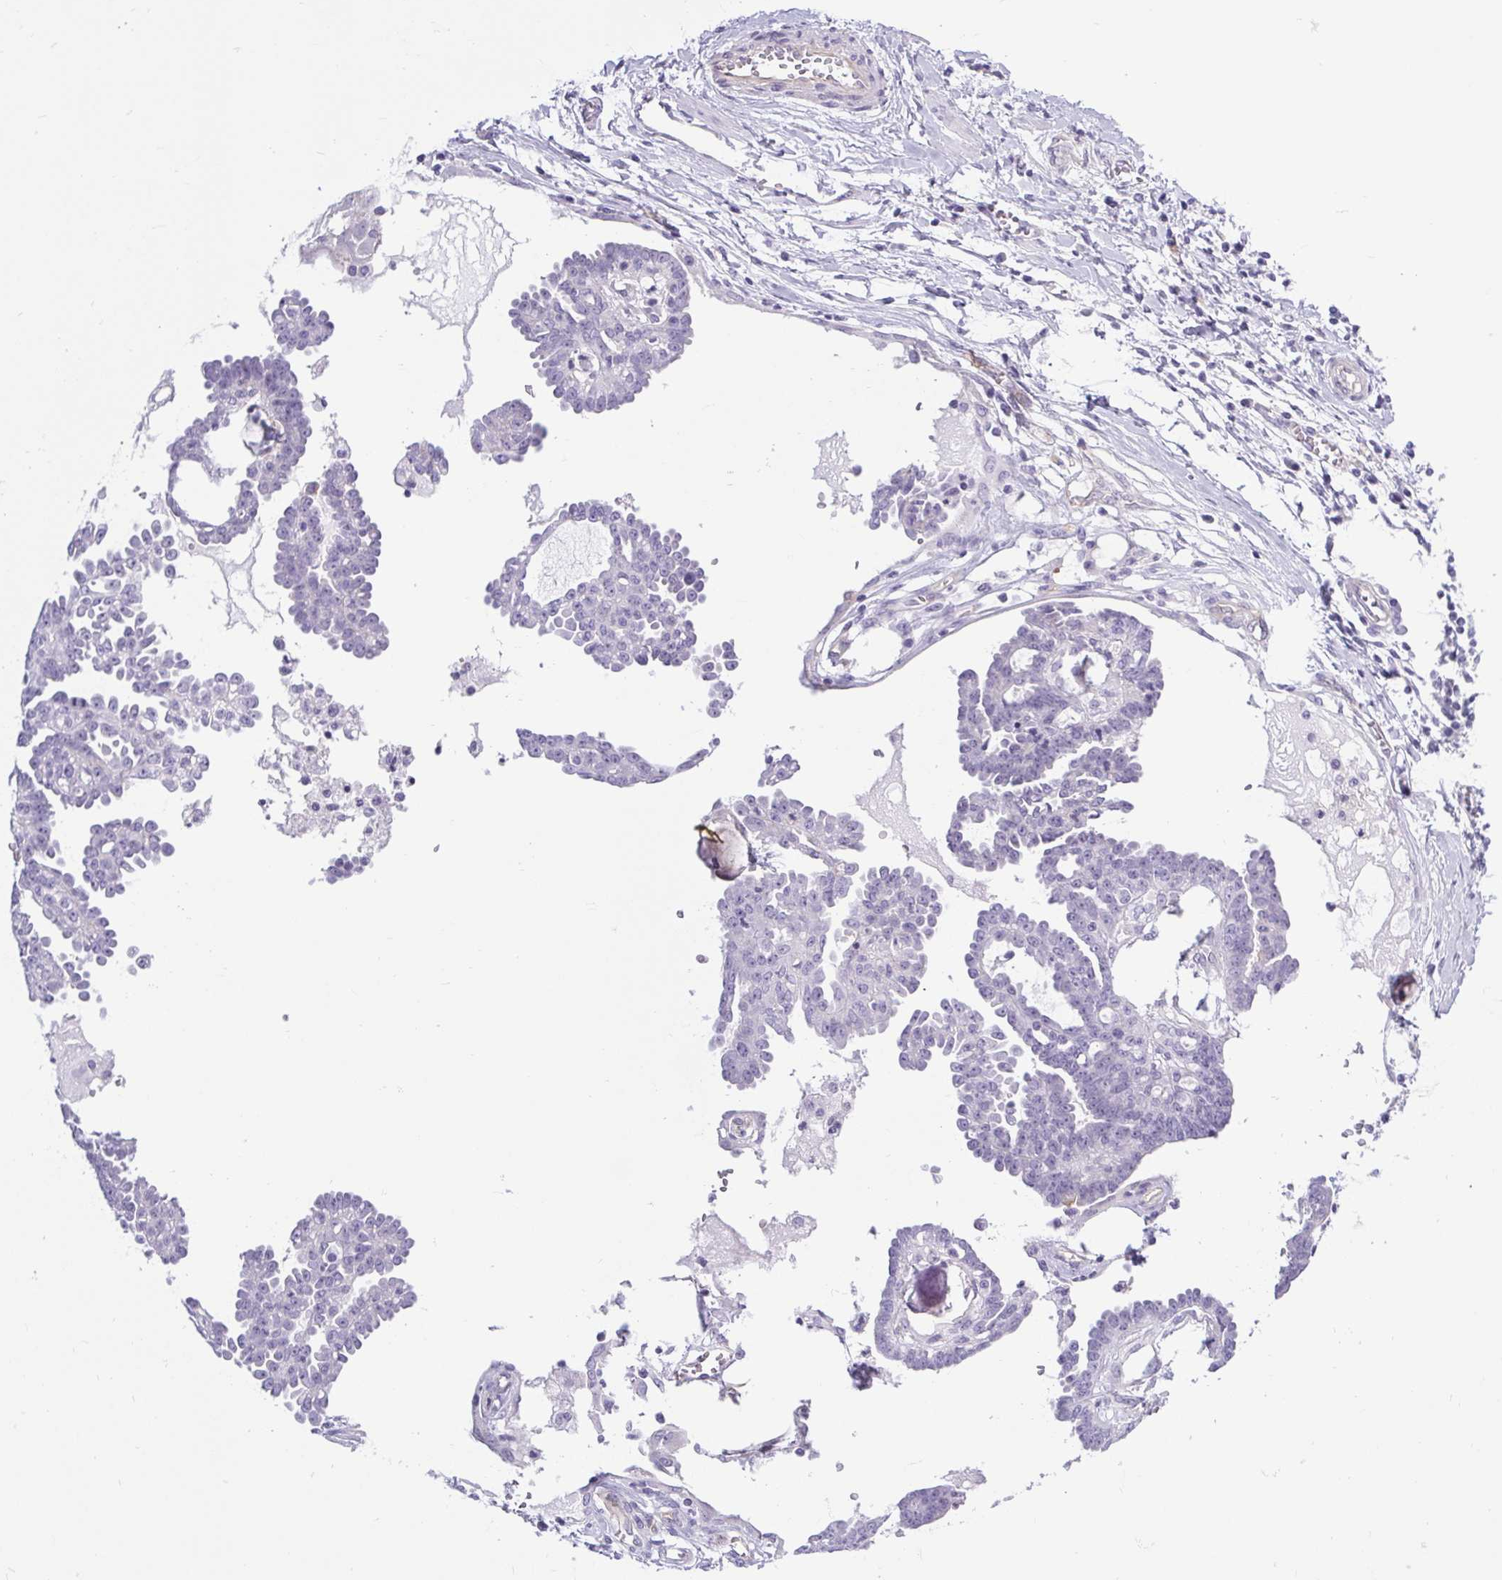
{"staining": {"intensity": "negative", "quantity": "none", "location": "none"}, "tissue": "ovarian cancer", "cell_type": "Tumor cells", "image_type": "cancer", "snomed": [{"axis": "morphology", "description": "Cystadenocarcinoma, serous, NOS"}, {"axis": "topography", "description": "Ovary"}], "caption": "Histopathology image shows no protein positivity in tumor cells of ovarian serous cystadenocarcinoma tissue. The staining is performed using DAB brown chromogen with nuclei counter-stained in using hematoxylin.", "gene": "BCAS1", "patient": {"sex": "female", "age": 71}}